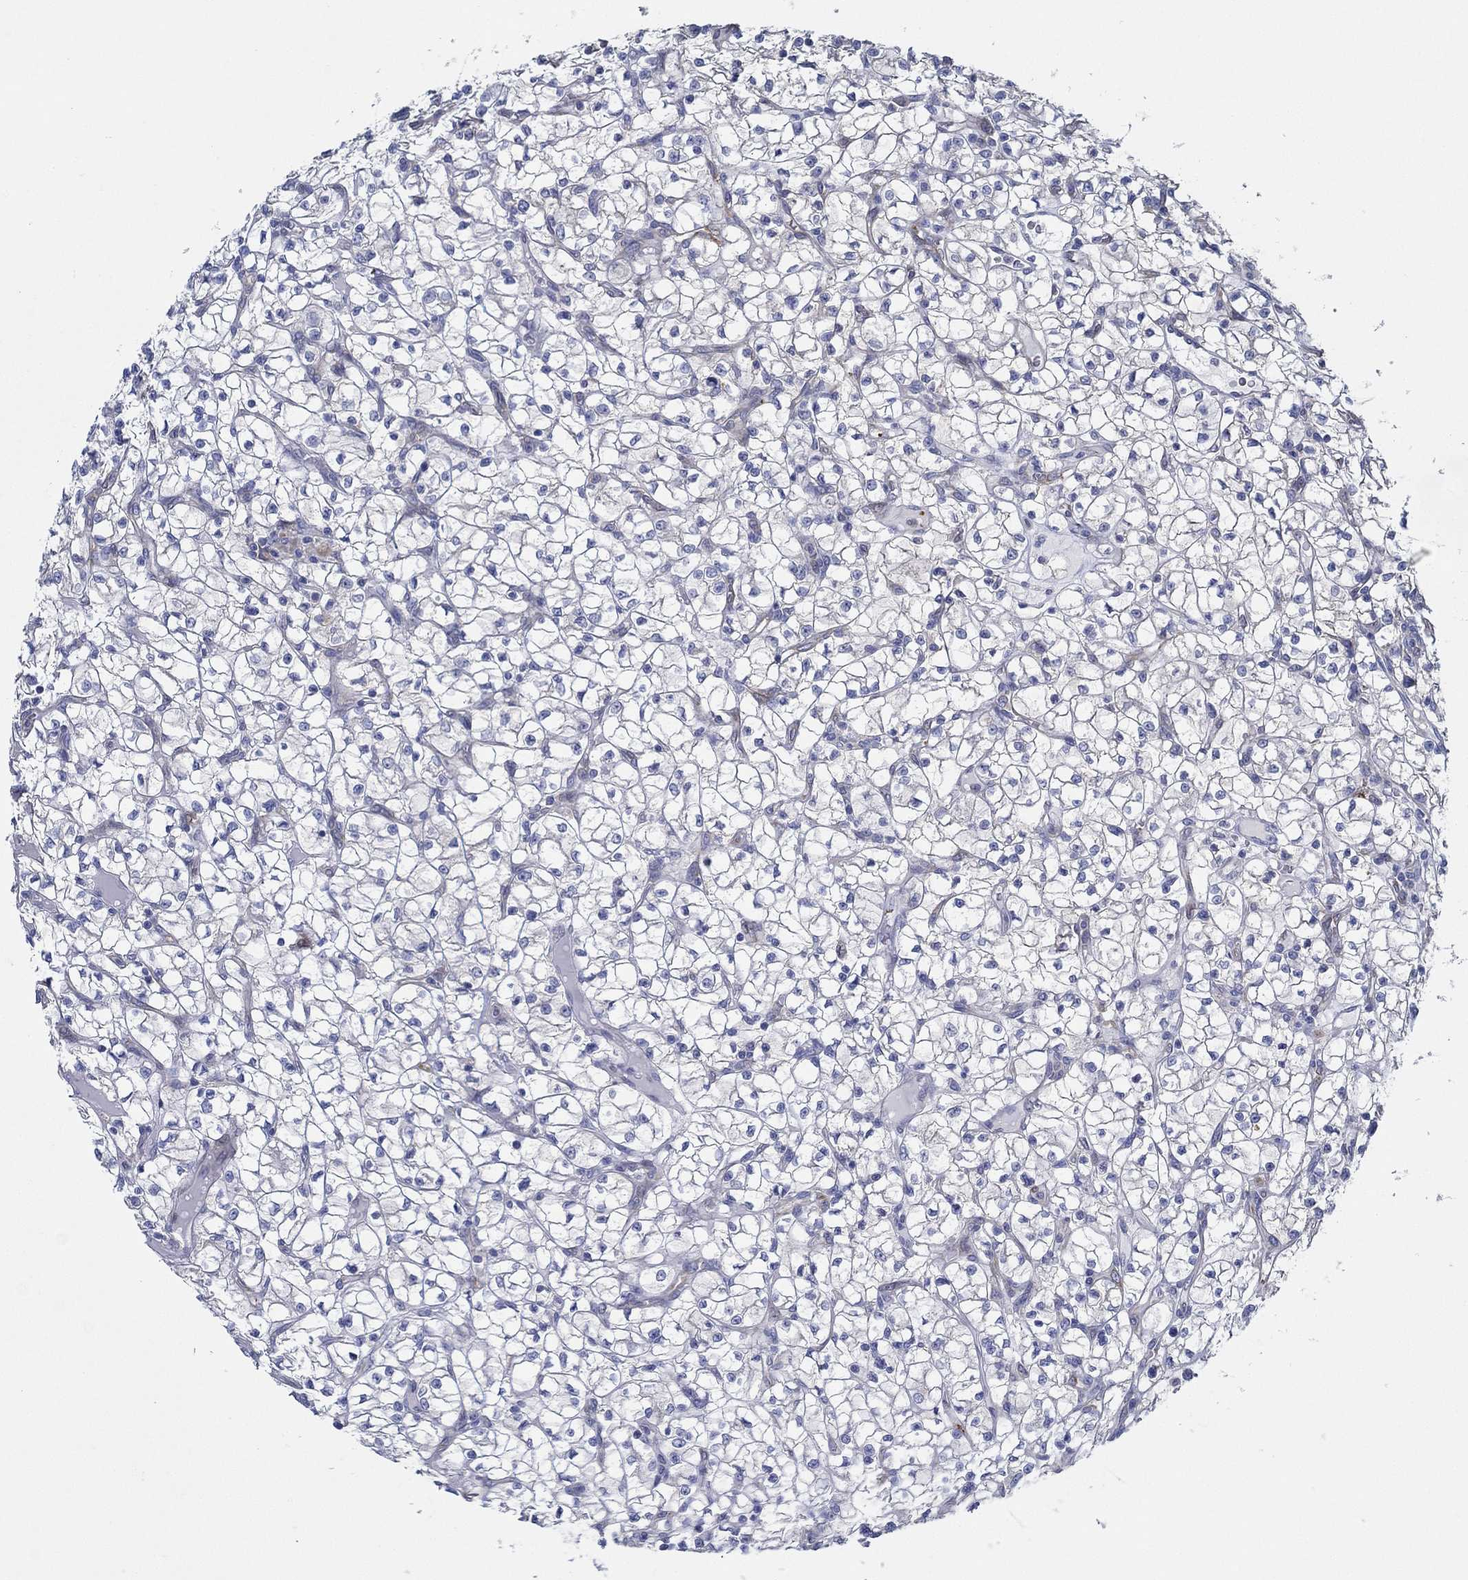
{"staining": {"intensity": "negative", "quantity": "none", "location": "none"}, "tissue": "renal cancer", "cell_type": "Tumor cells", "image_type": "cancer", "snomed": [{"axis": "morphology", "description": "Adenocarcinoma, NOS"}, {"axis": "topography", "description": "Kidney"}], "caption": "Renal adenocarcinoma was stained to show a protein in brown. There is no significant positivity in tumor cells. (DAB immunohistochemistry (IHC), high magnification).", "gene": "SLC27A3", "patient": {"sex": "female", "age": 64}}